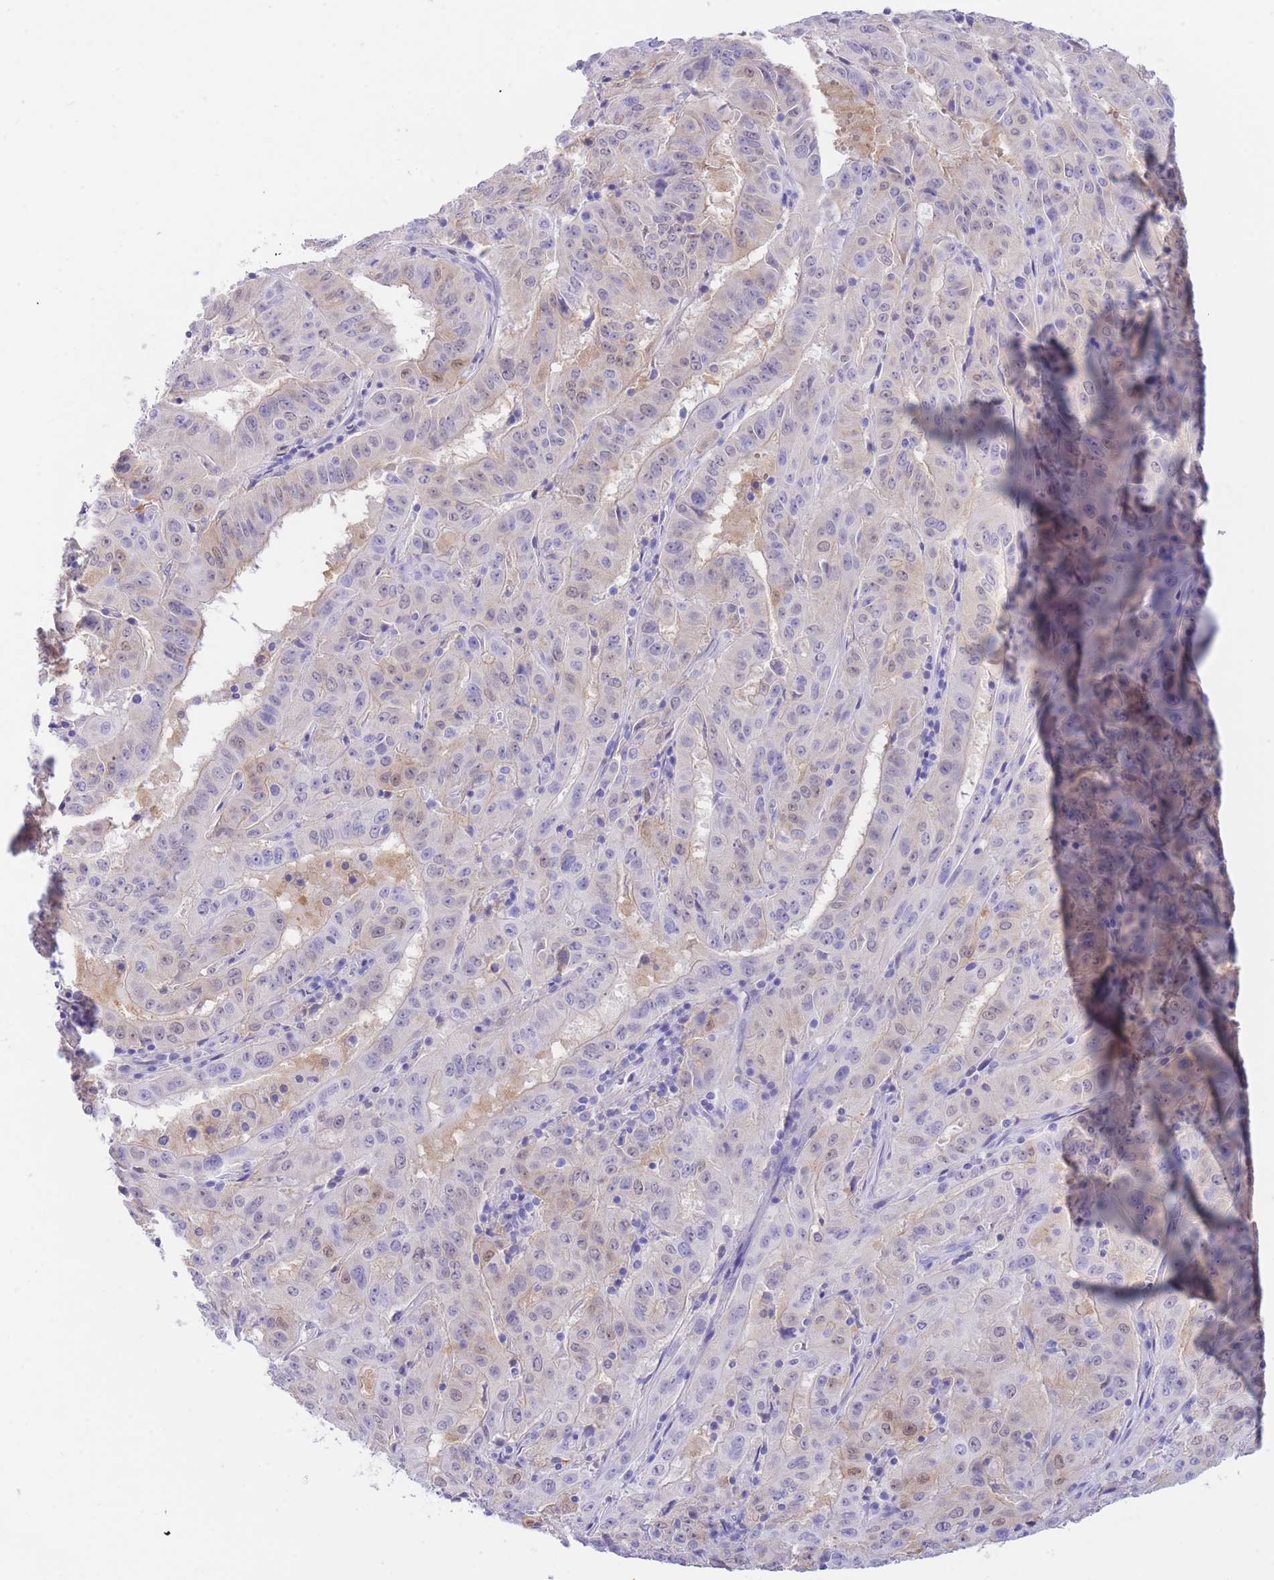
{"staining": {"intensity": "weak", "quantity": "<25%", "location": "cytoplasmic/membranous"}, "tissue": "pancreatic cancer", "cell_type": "Tumor cells", "image_type": "cancer", "snomed": [{"axis": "morphology", "description": "Adenocarcinoma, NOS"}, {"axis": "topography", "description": "Pancreas"}], "caption": "IHC of pancreatic adenocarcinoma displays no positivity in tumor cells.", "gene": "SULT1A1", "patient": {"sex": "male", "age": 63}}